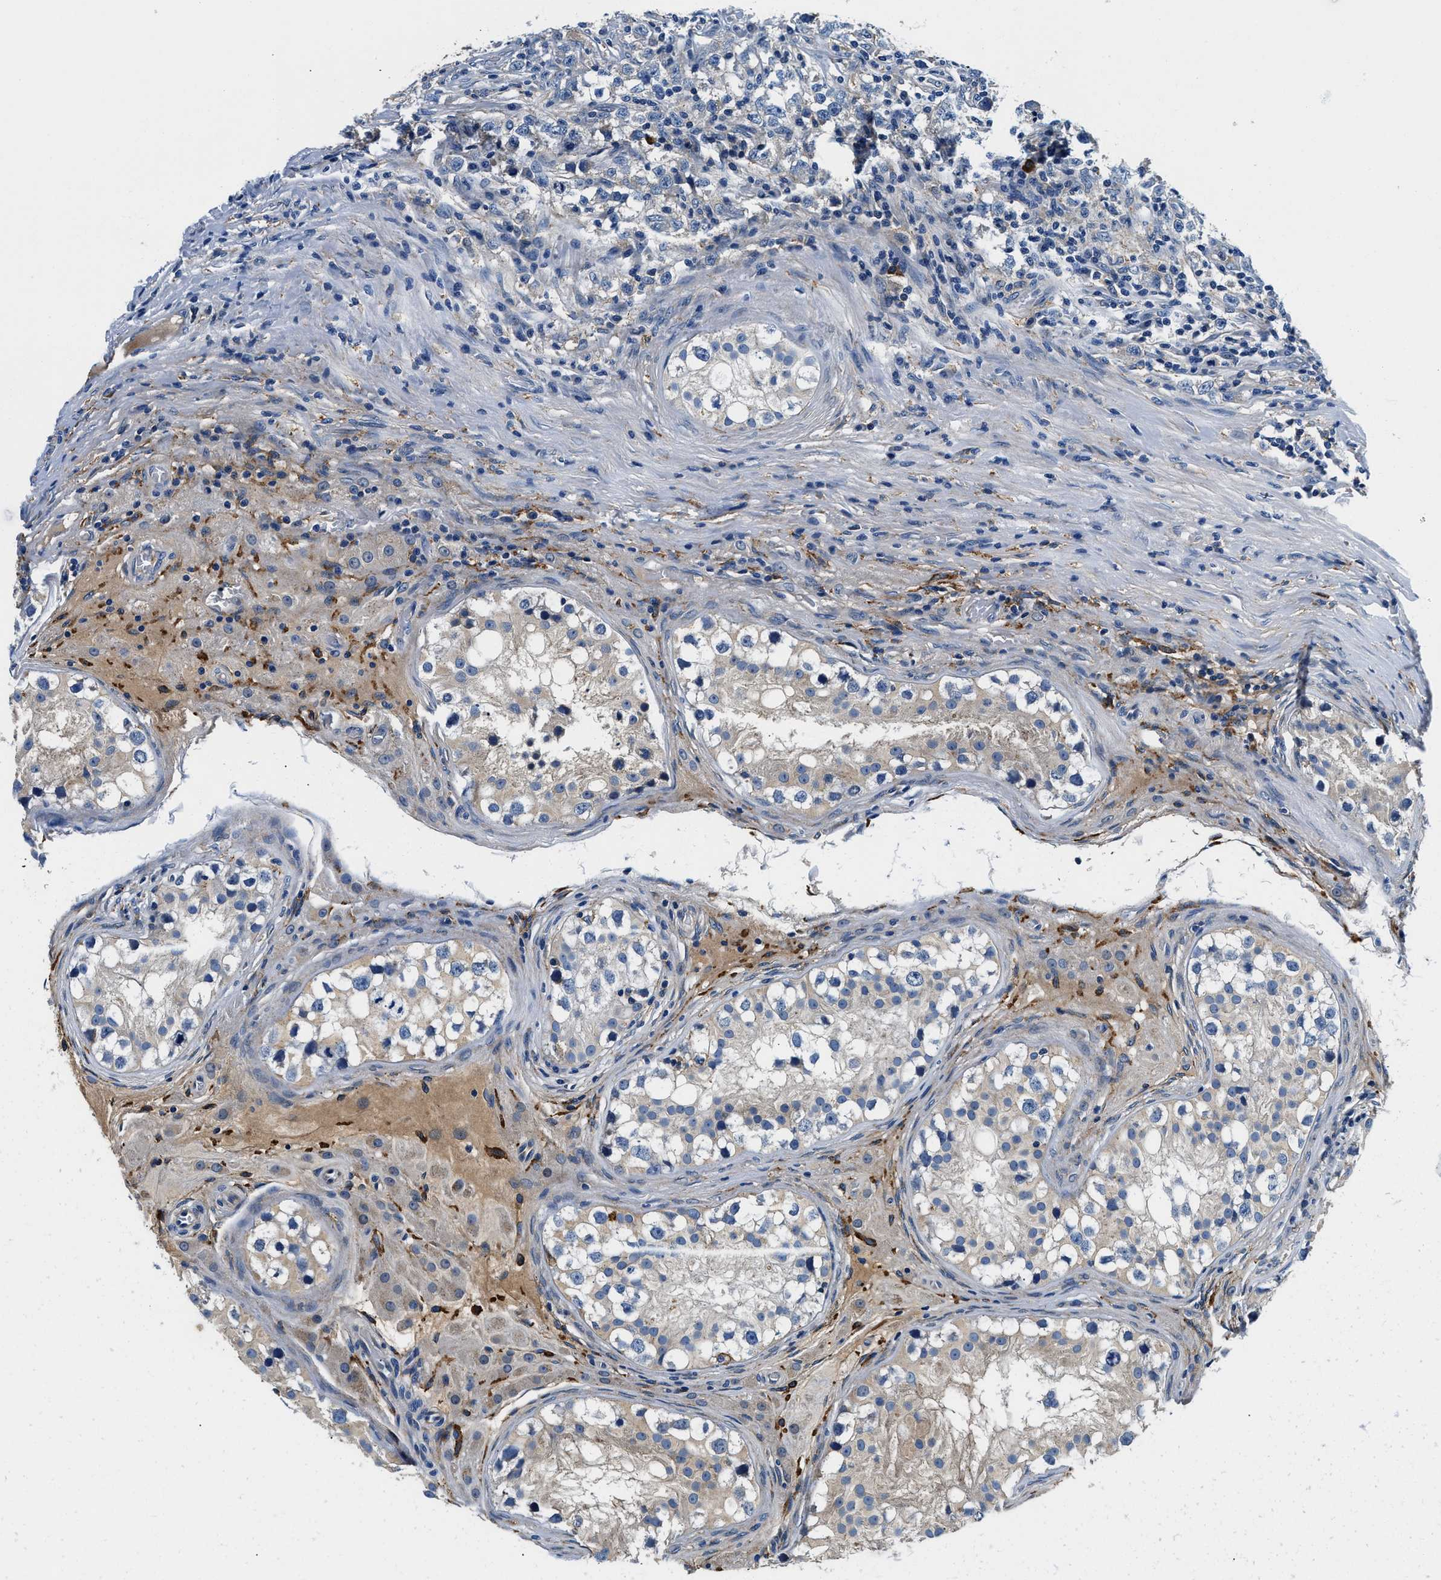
{"staining": {"intensity": "negative", "quantity": "none", "location": "none"}, "tissue": "testis cancer", "cell_type": "Tumor cells", "image_type": "cancer", "snomed": [{"axis": "morphology", "description": "Carcinoma, Embryonal, NOS"}, {"axis": "topography", "description": "Testis"}], "caption": "Tumor cells show no significant protein positivity in testis embryonal carcinoma.", "gene": "ZFAND3", "patient": {"sex": "male", "age": 21}}